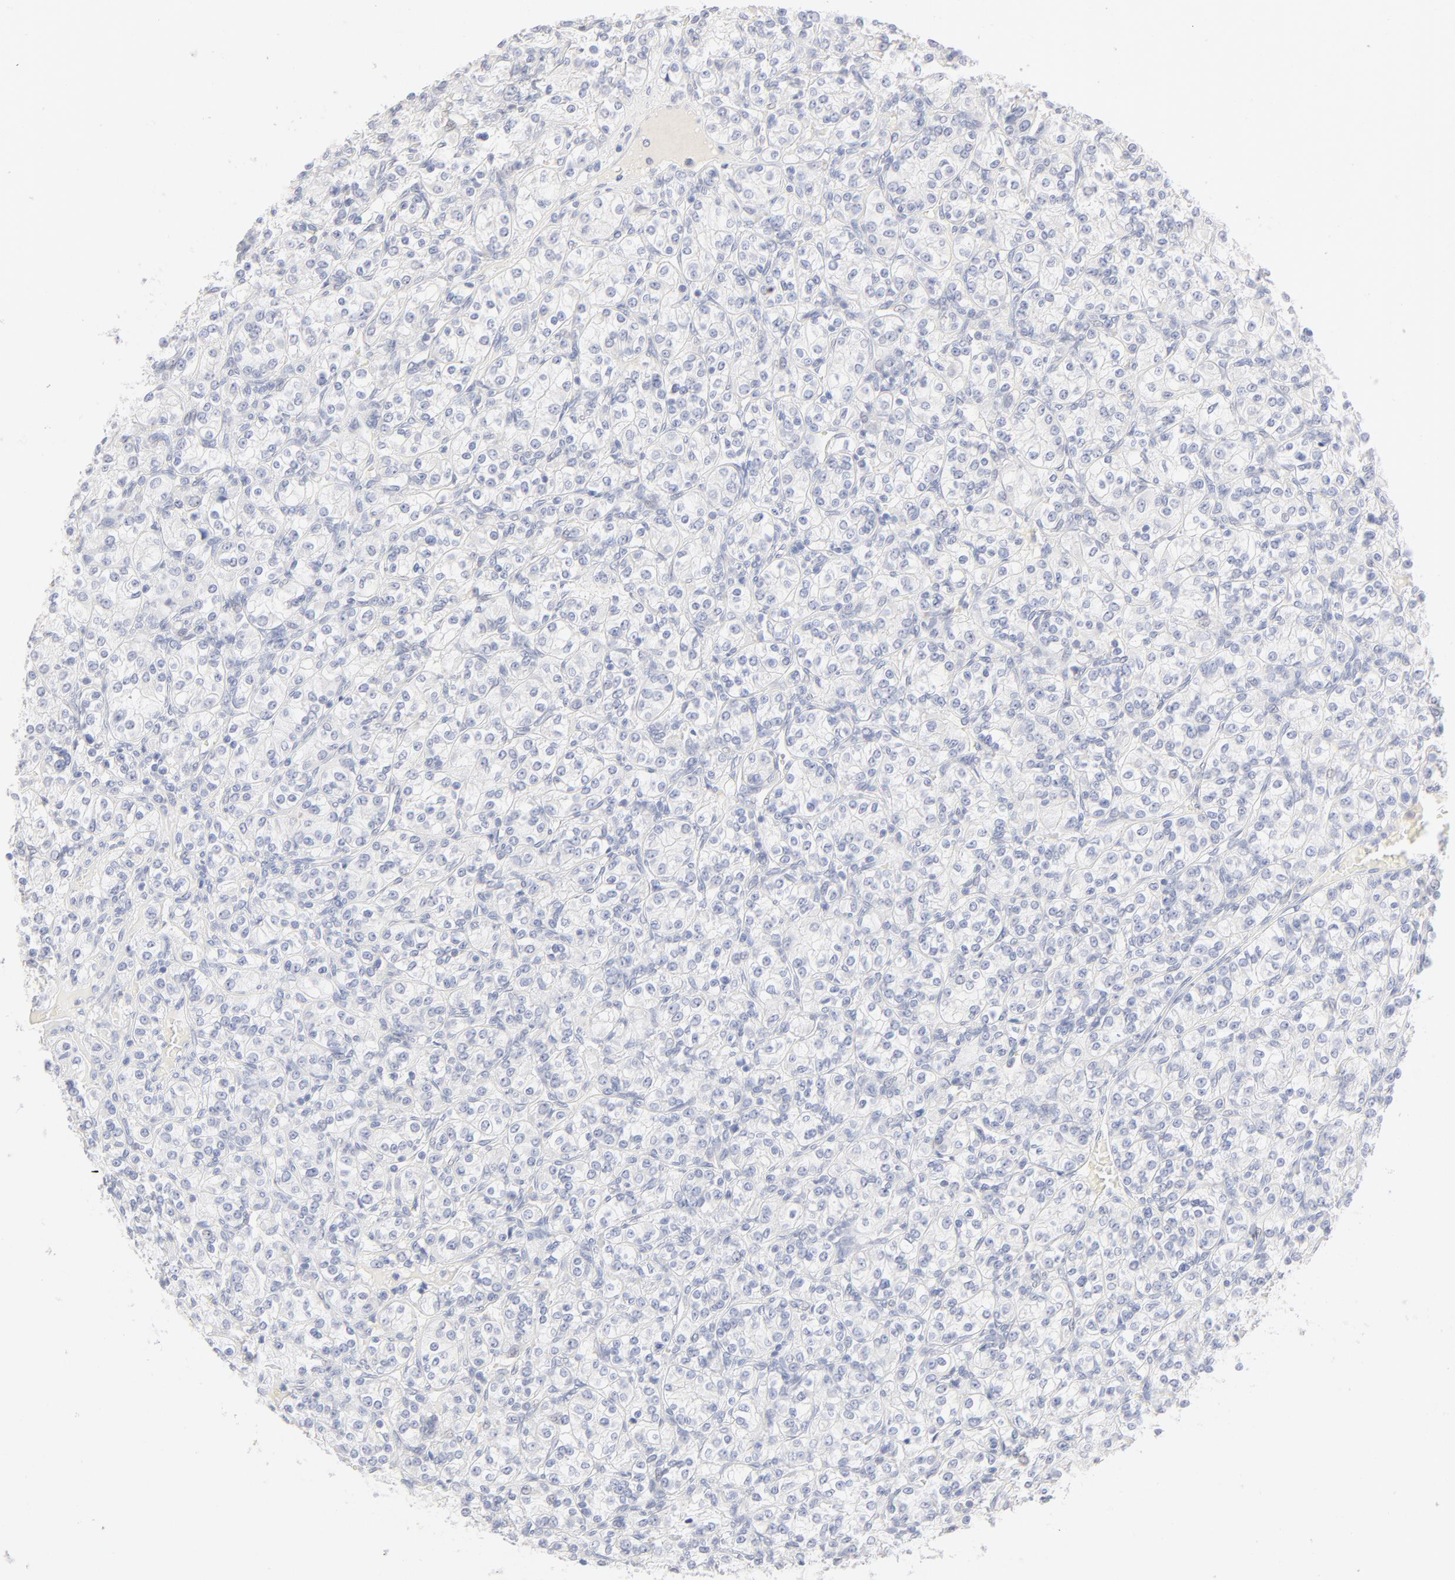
{"staining": {"intensity": "negative", "quantity": "none", "location": "none"}, "tissue": "renal cancer", "cell_type": "Tumor cells", "image_type": "cancer", "snomed": [{"axis": "morphology", "description": "Adenocarcinoma, NOS"}, {"axis": "topography", "description": "Kidney"}], "caption": "An image of adenocarcinoma (renal) stained for a protein reveals no brown staining in tumor cells. The staining is performed using DAB brown chromogen with nuclei counter-stained in using hematoxylin.", "gene": "ONECUT1", "patient": {"sex": "male", "age": 77}}